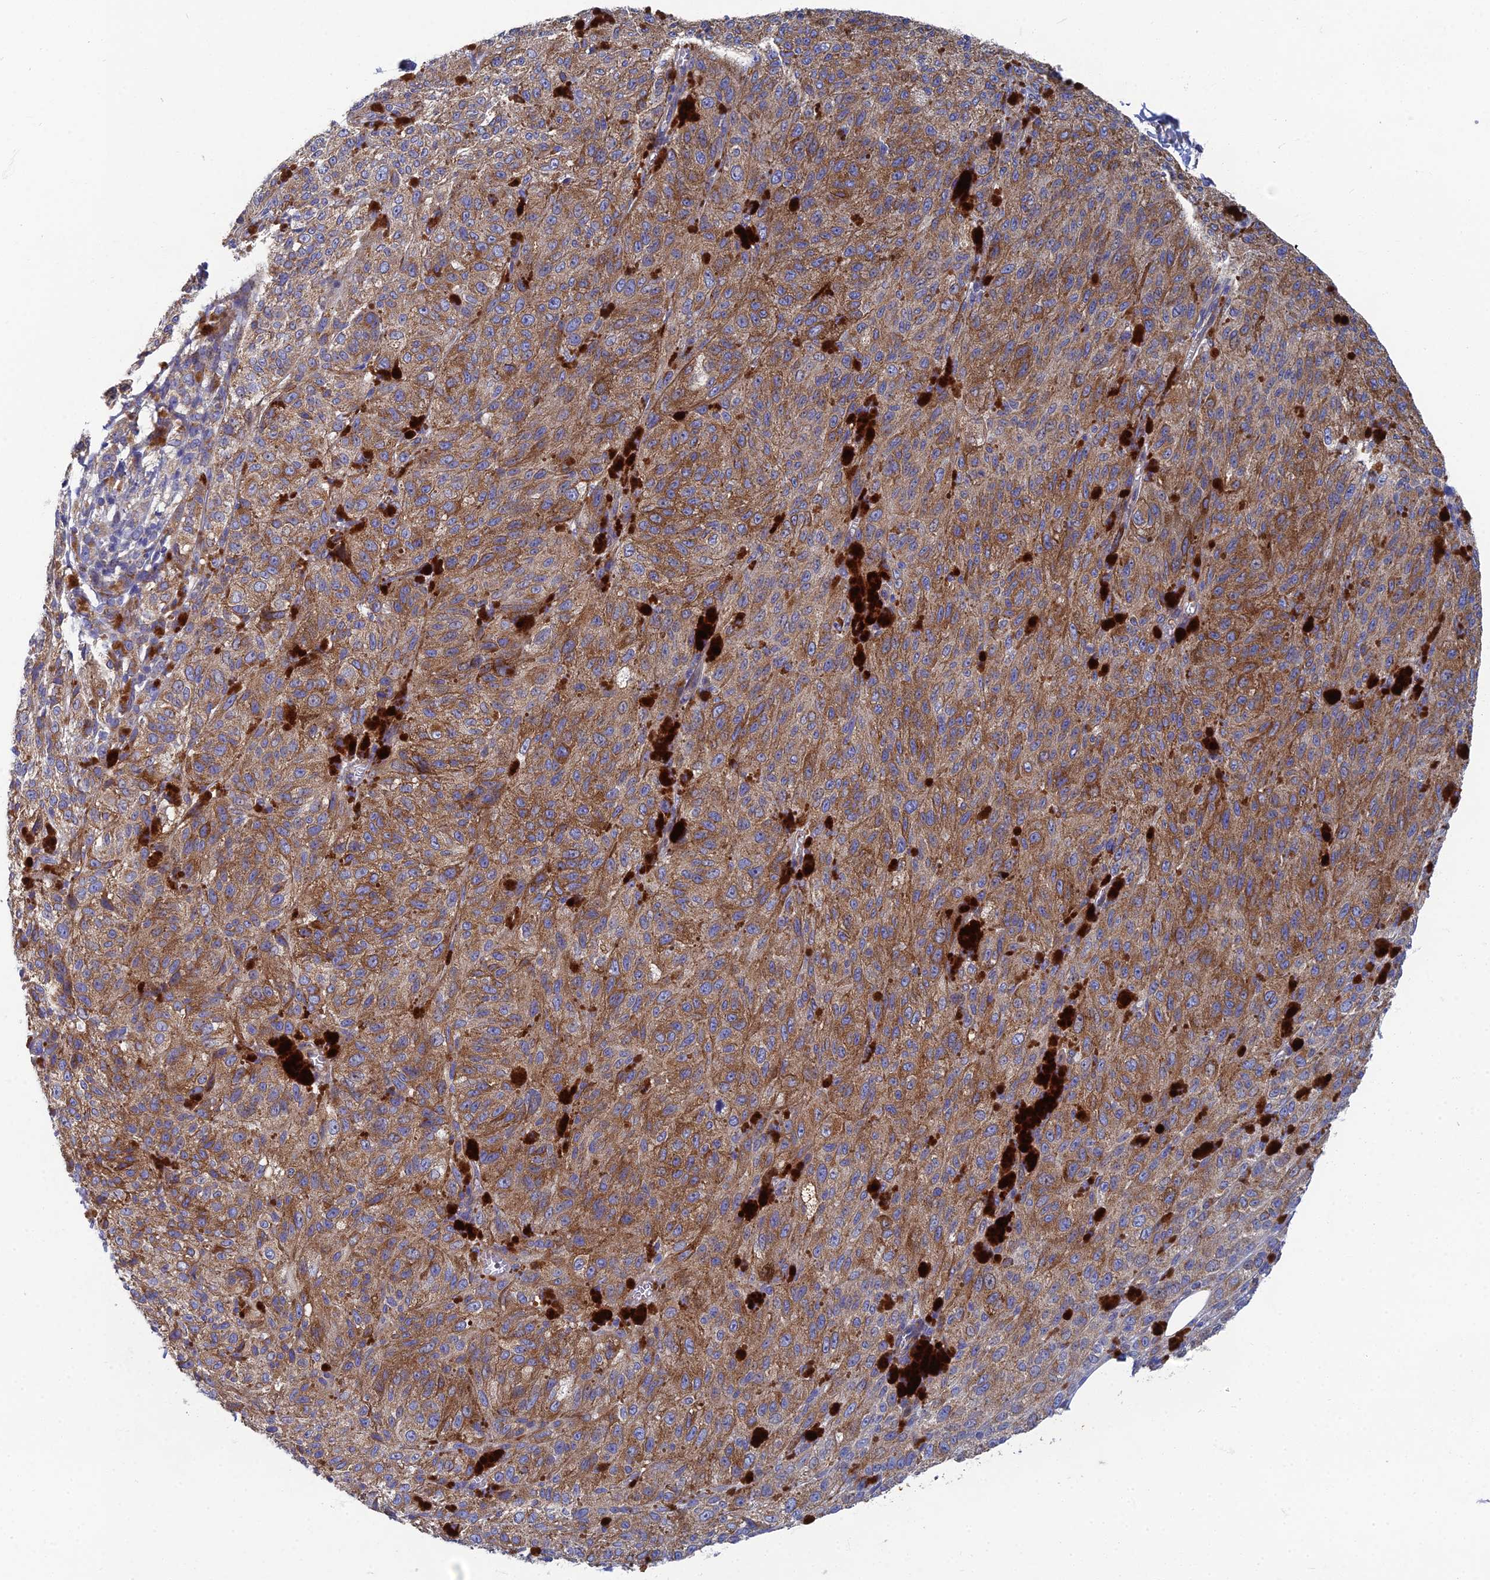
{"staining": {"intensity": "moderate", "quantity": ">75%", "location": "cytoplasmic/membranous"}, "tissue": "melanoma", "cell_type": "Tumor cells", "image_type": "cancer", "snomed": [{"axis": "morphology", "description": "Malignant melanoma, NOS"}, {"axis": "topography", "description": "Skin"}], "caption": "The image displays staining of melanoma, revealing moderate cytoplasmic/membranous protein staining (brown color) within tumor cells. Ihc stains the protein of interest in brown and the nuclei are stained blue.", "gene": "RNASEK", "patient": {"sex": "female", "age": 52}}